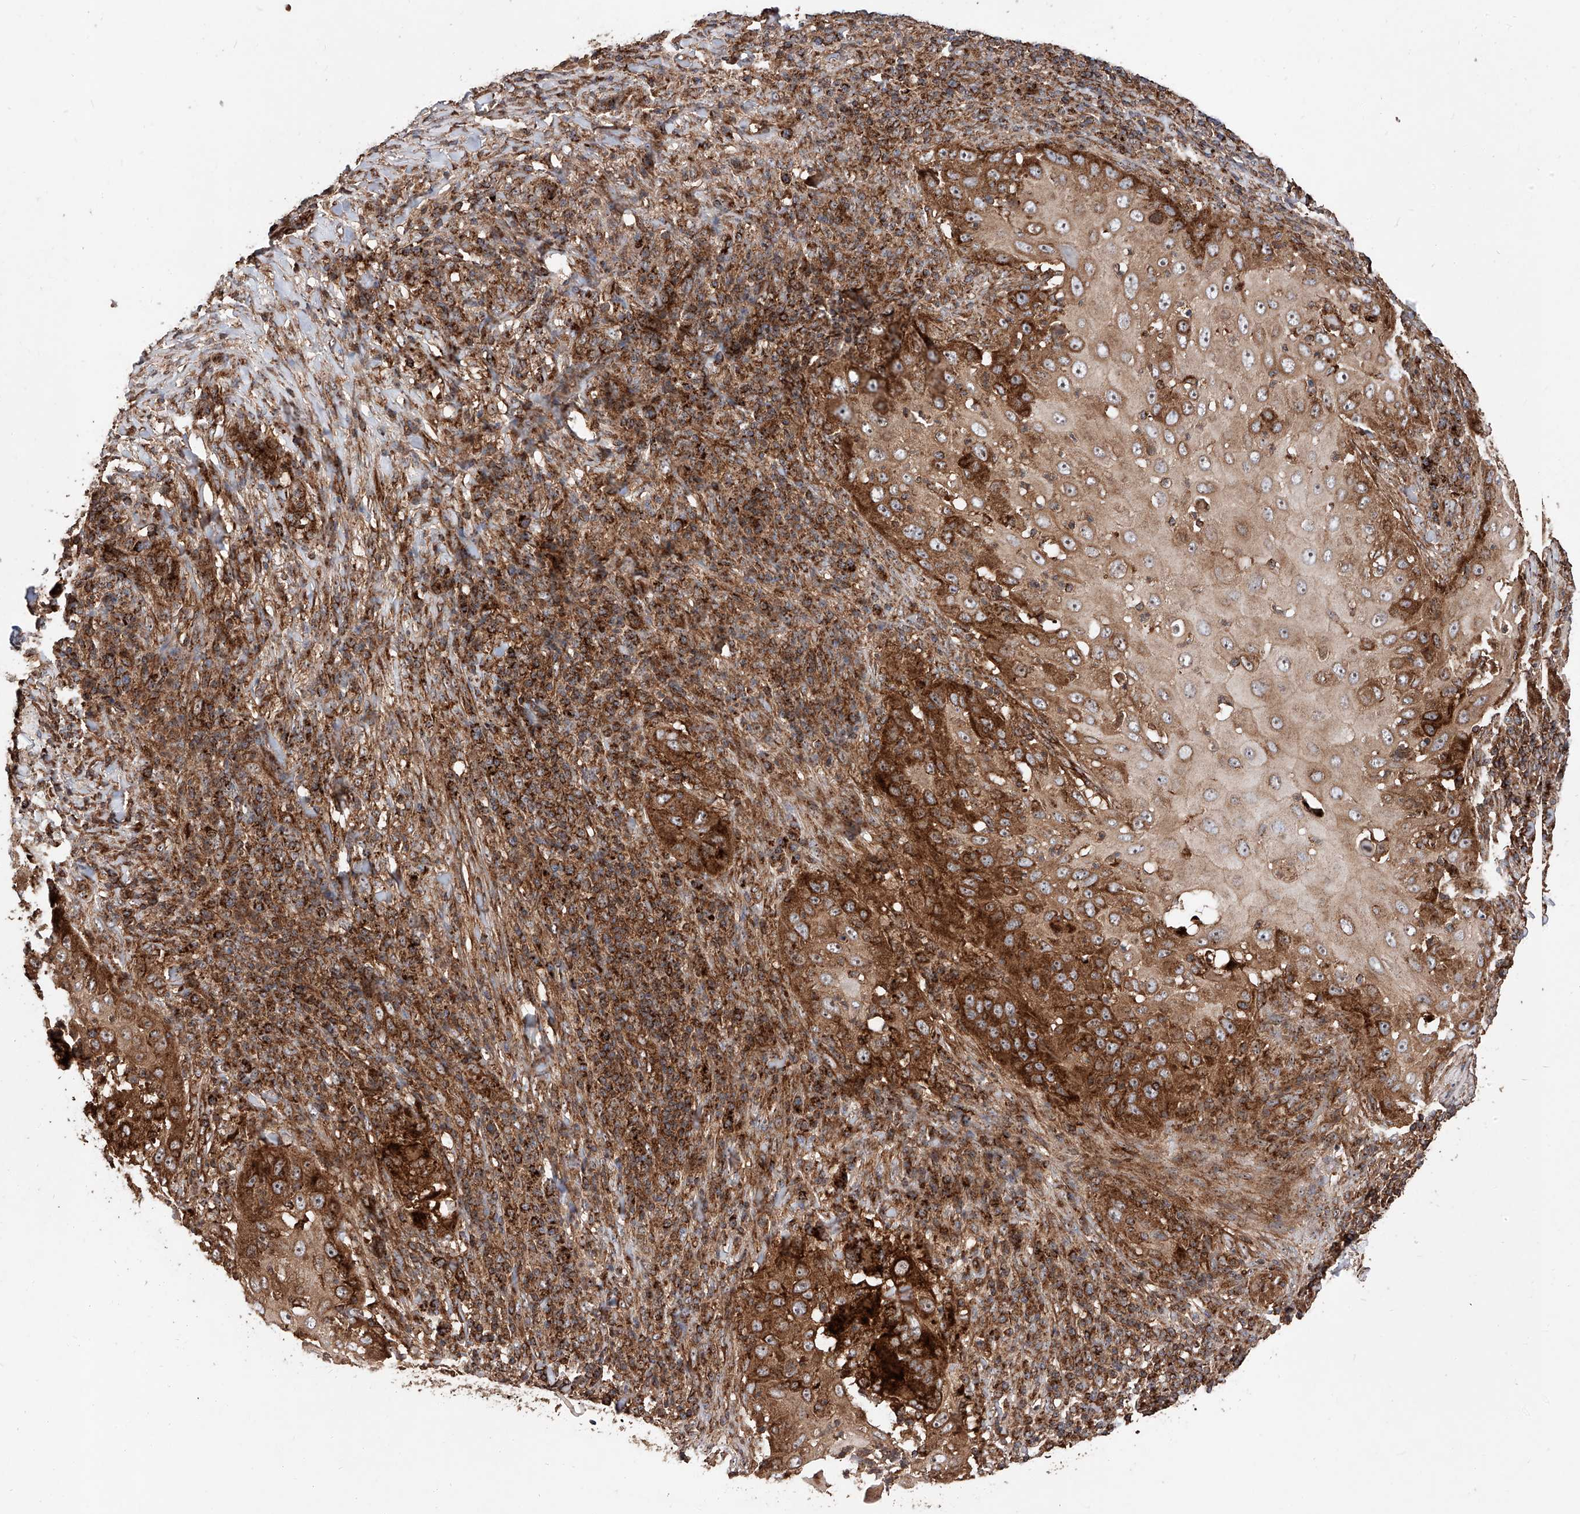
{"staining": {"intensity": "strong", "quantity": ">75%", "location": "cytoplasmic/membranous"}, "tissue": "skin cancer", "cell_type": "Tumor cells", "image_type": "cancer", "snomed": [{"axis": "morphology", "description": "Squamous cell carcinoma, NOS"}, {"axis": "topography", "description": "Skin"}], "caption": "This is an image of immunohistochemistry staining of skin cancer, which shows strong positivity in the cytoplasmic/membranous of tumor cells.", "gene": "PISD", "patient": {"sex": "female", "age": 44}}